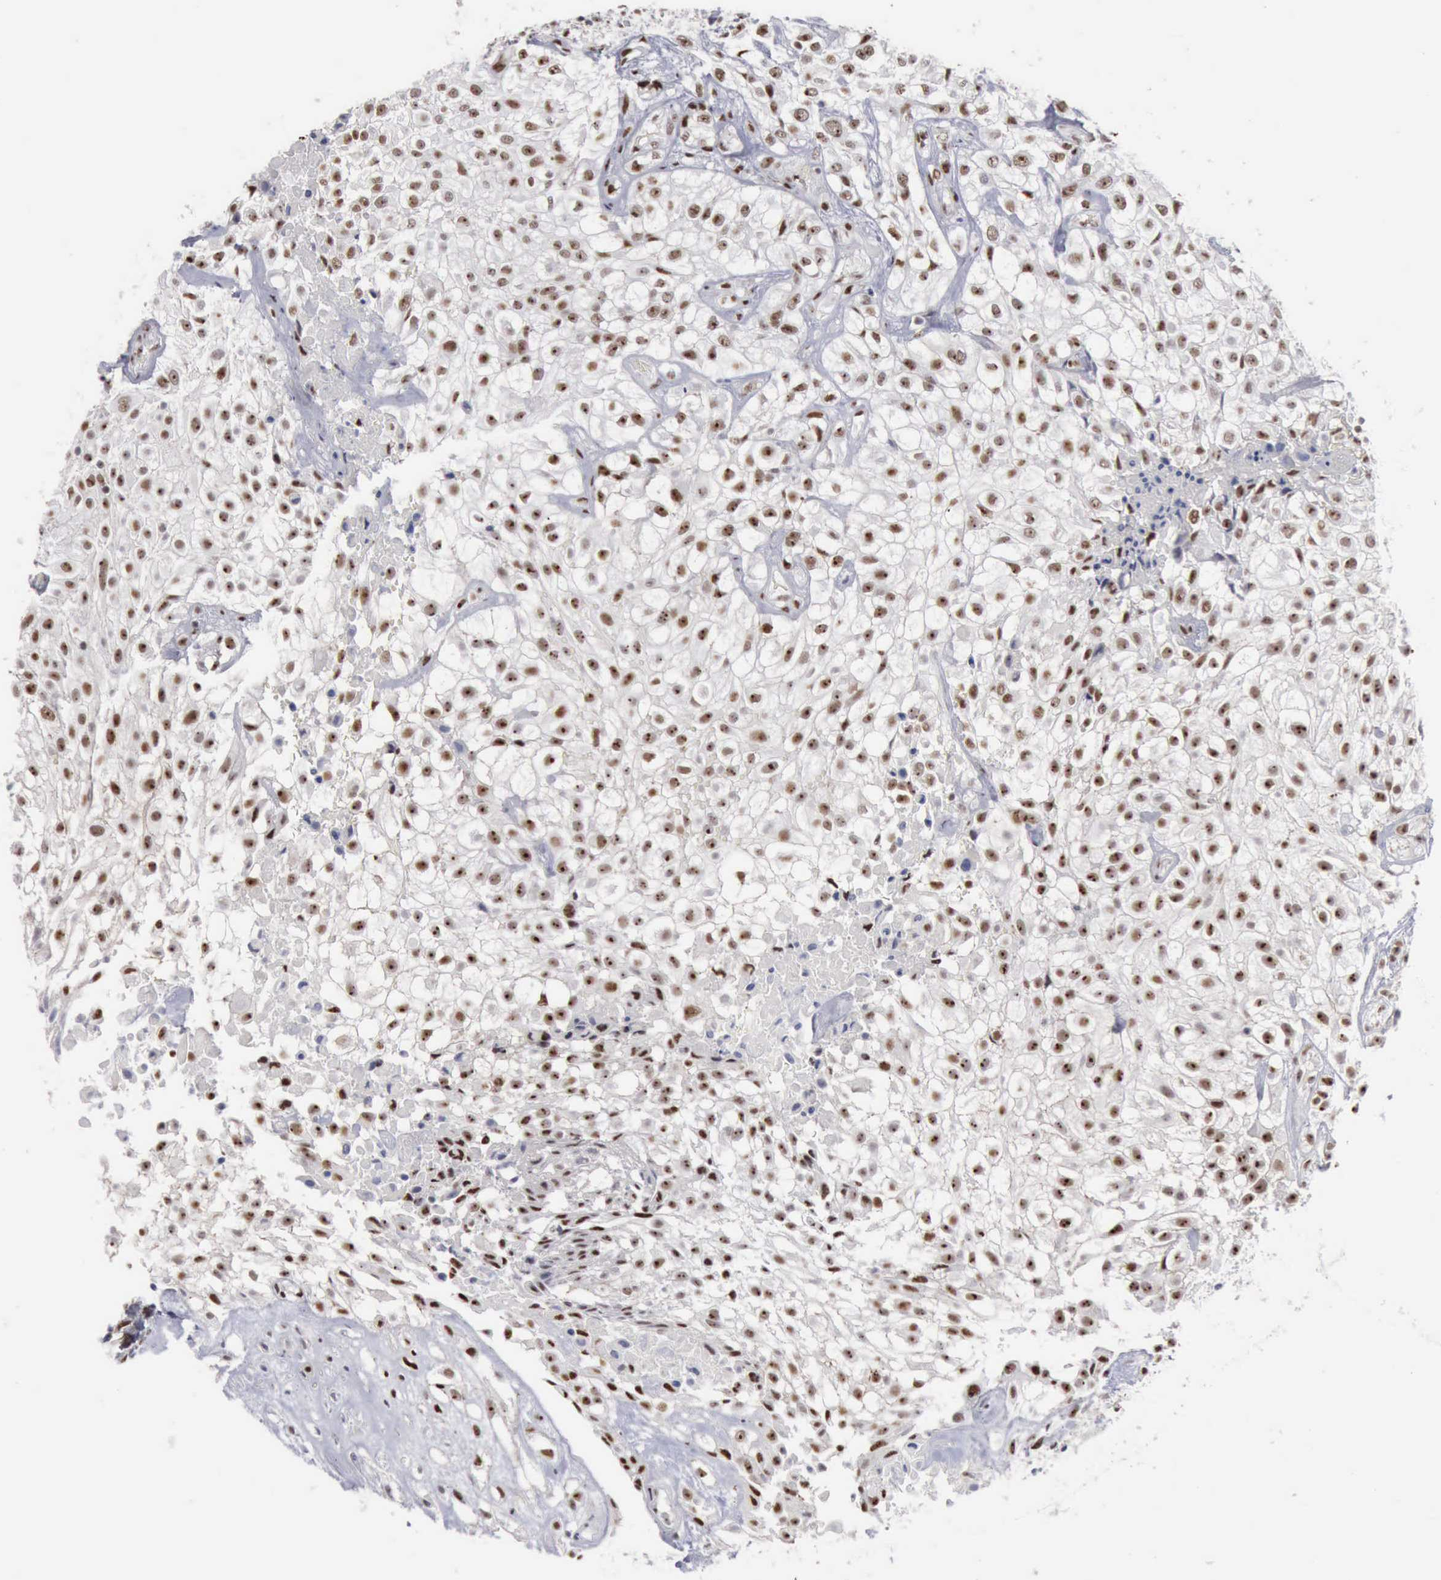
{"staining": {"intensity": "moderate", "quantity": ">75%", "location": "nuclear"}, "tissue": "urothelial cancer", "cell_type": "Tumor cells", "image_type": "cancer", "snomed": [{"axis": "morphology", "description": "Urothelial carcinoma, High grade"}, {"axis": "topography", "description": "Urinary bladder"}], "caption": "IHC histopathology image of neoplastic tissue: human high-grade urothelial carcinoma stained using immunohistochemistry shows medium levels of moderate protein expression localized specifically in the nuclear of tumor cells, appearing as a nuclear brown color.", "gene": "KIAA0586", "patient": {"sex": "male", "age": 56}}